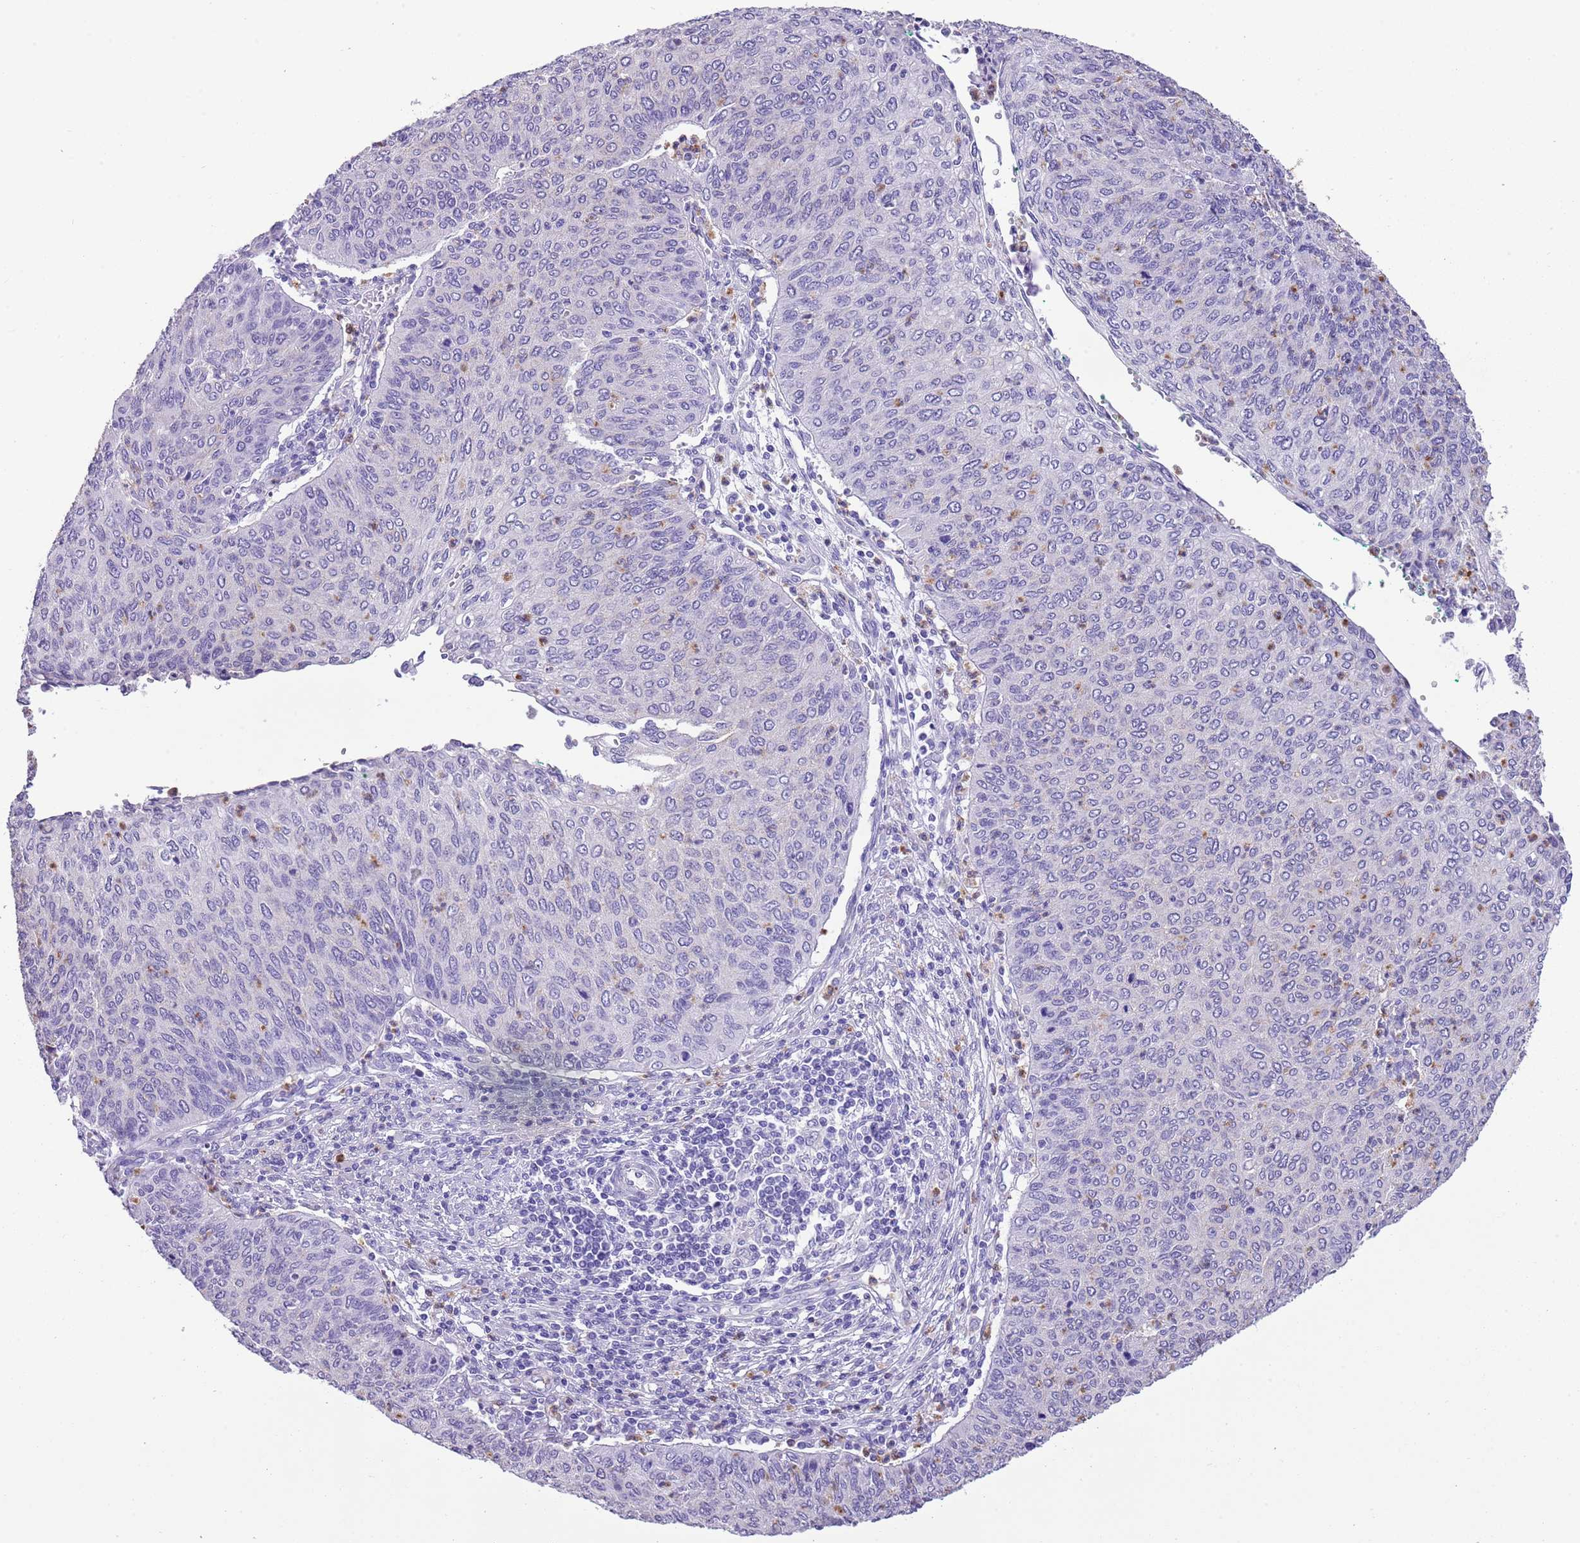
{"staining": {"intensity": "negative", "quantity": "none", "location": "none"}, "tissue": "cervical cancer", "cell_type": "Tumor cells", "image_type": "cancer", "snomed": [{"axis": "morphology", "description": "Squamous cell carcinoma, NOS"}, {"axis": "topography", "description": "Cervix"}], "caption": "Immunohistochemical staining of cervical cancer (squamous cell carcinoma) exhibits no significant expression in tumor cells. (Stains: DAB immunohistochemistry with hematoxylin counter stain, Microscopy: brightfield microscopy at high magnification).", "gene": "OR2Z1", "patient": {"sex": "female", "age": 38}}